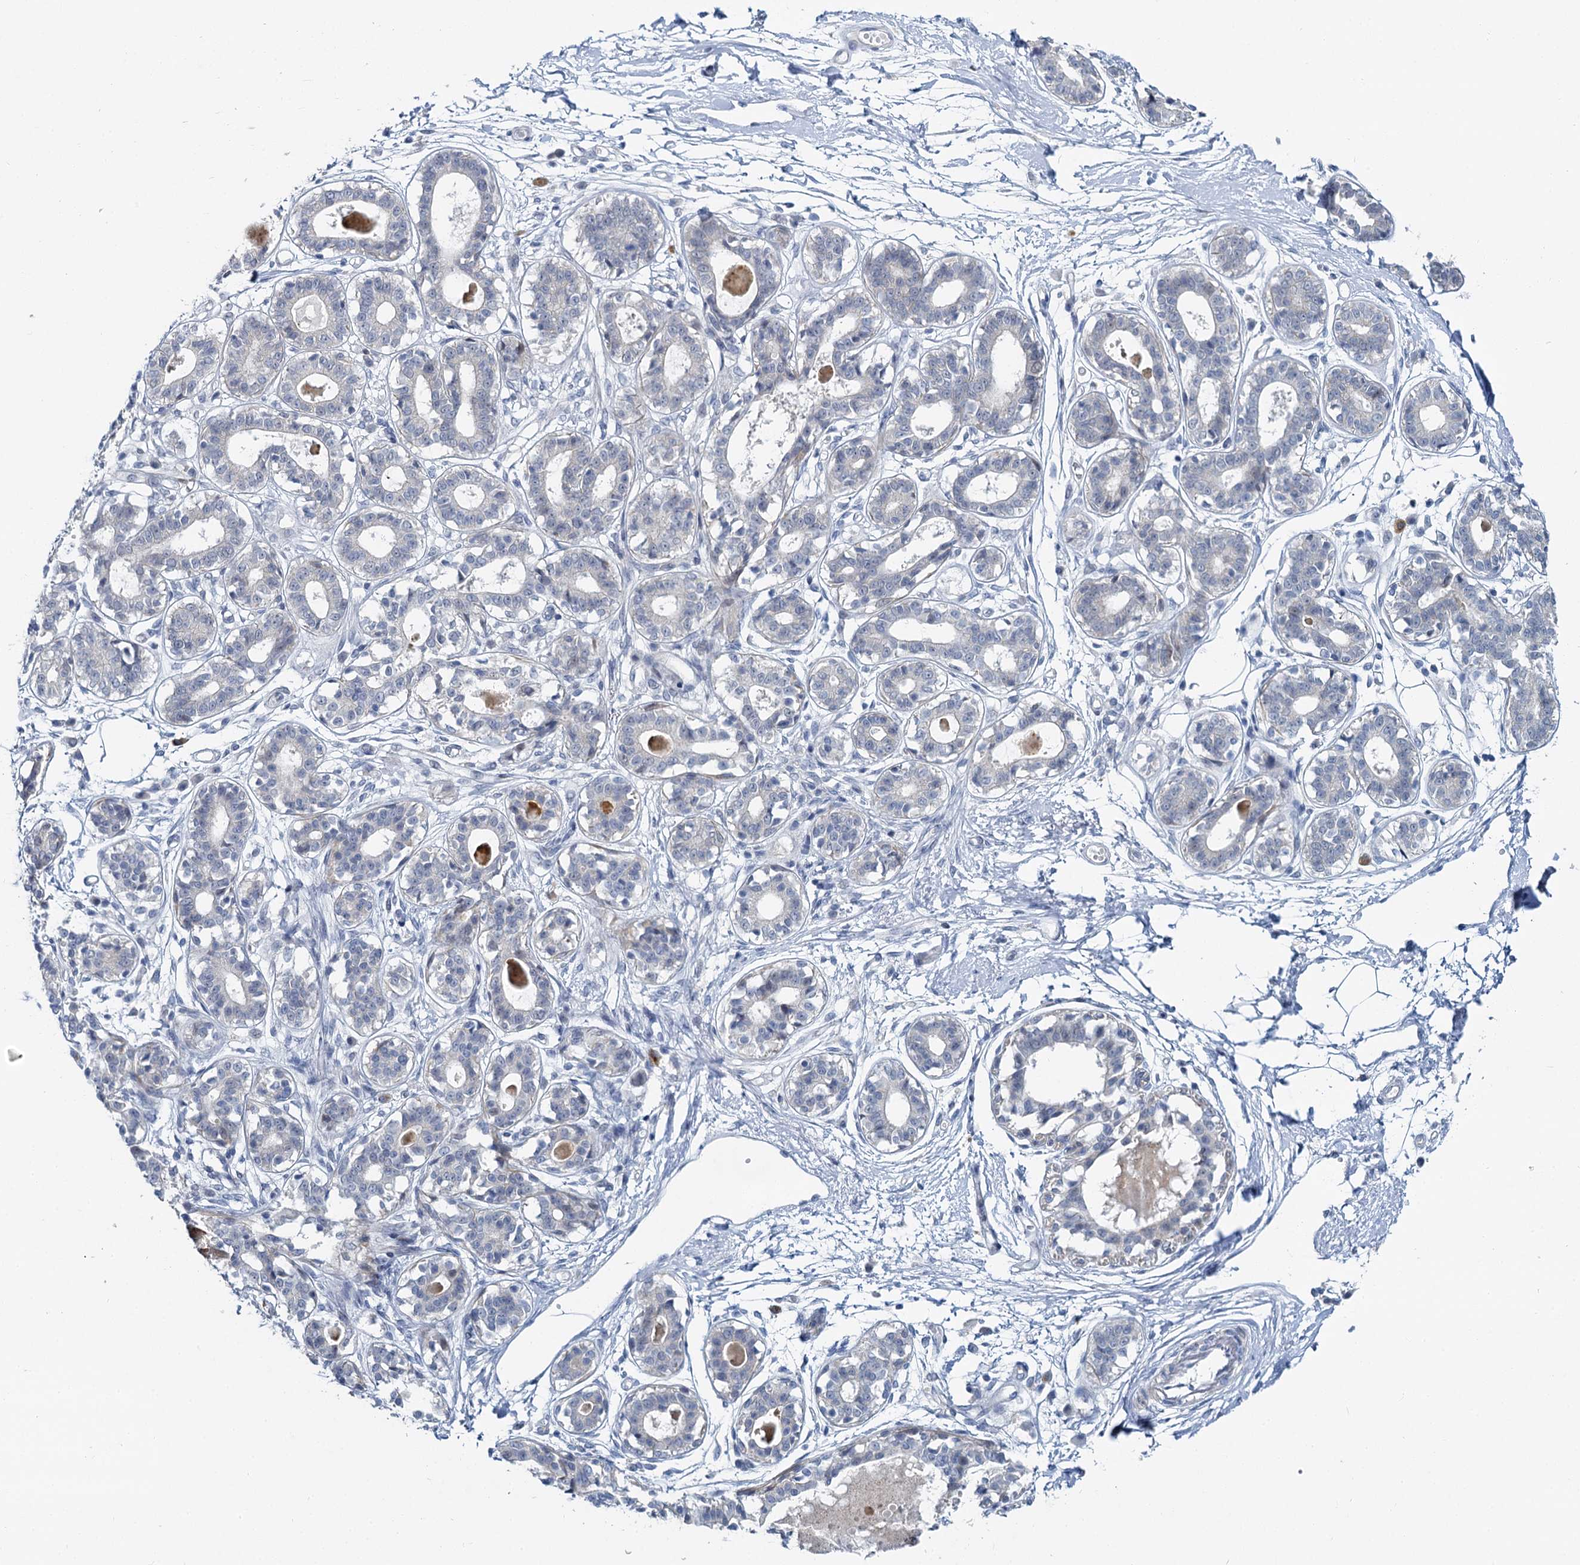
{"staining": {"intensity": "negative", "quantity": "none", "location": "none"}, "tissue": "breast", "cell_type": "Adipocytes", "image_type": "normal", "snomed": [{"axis": "morphology", "description": "Normal tissue, NOS"}, {"axis": "topography", "description": "Breast"}], "caption": "There is no significant staining in adipocytes of breast. Brightfield microscopy of IHC stained with DAB (3,3'-diaminobenzidine) (brown) and hematoxylin (blue), captured at high magnification.", "gene": "ACRBP", "patient": {"sex": "female", "age": 45}}